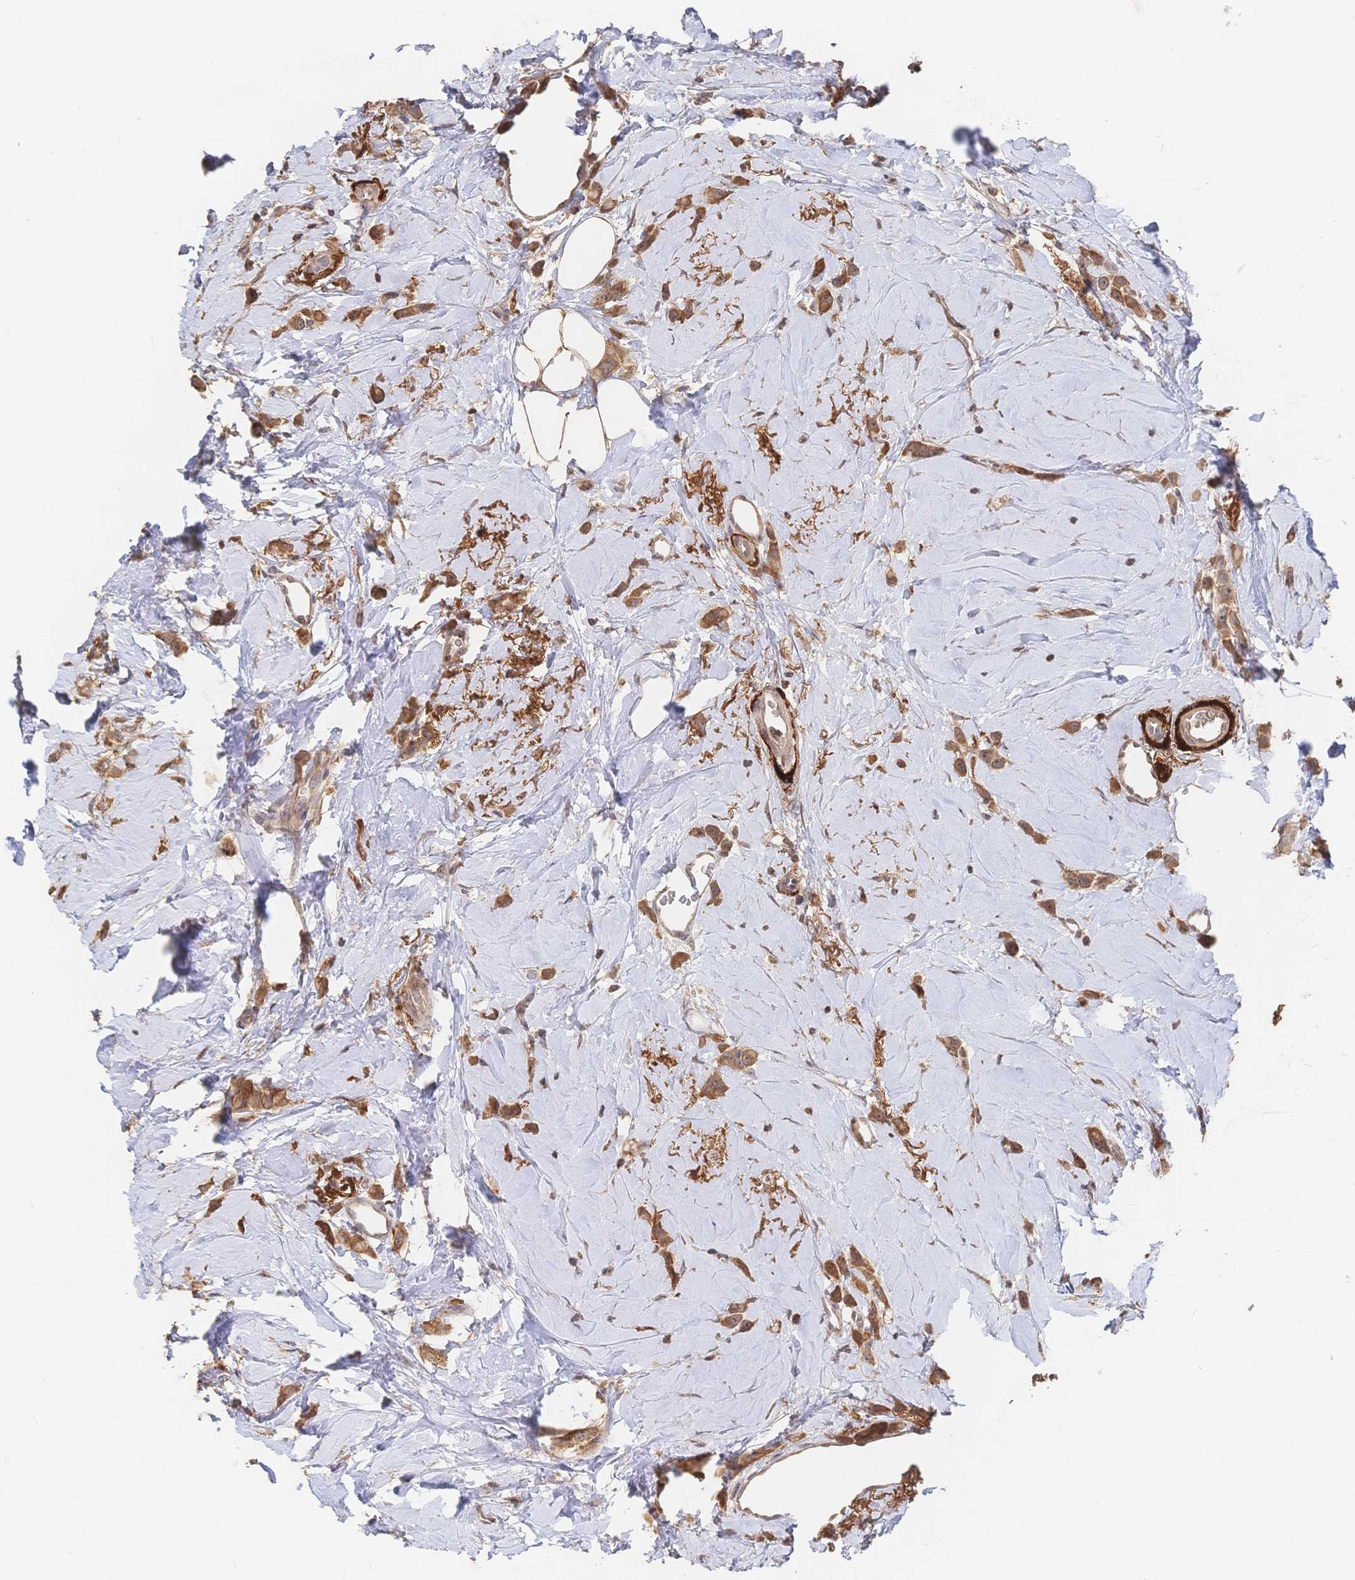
{"staining": {"intensity": "moderate", "quantity": ">75%", "location": "cytoplasmic/membranous"}, "tissue": "breast cancer", "cell_type": "Tumor cells", "image_type": "cancer", "snomed": [{"axis": "morphology", "description": "Lobular carcinoma"}, {"axis": "topography", "description": "Breast"}], "caption": "Immunohistochemical staining of human breast cancer displays medium levels of moderate cytoplasmic/membranous staining in approximately >75% of tumor cells.", "gene": "DNAJA4", "patient": {"sex": "female", "age": 66}}